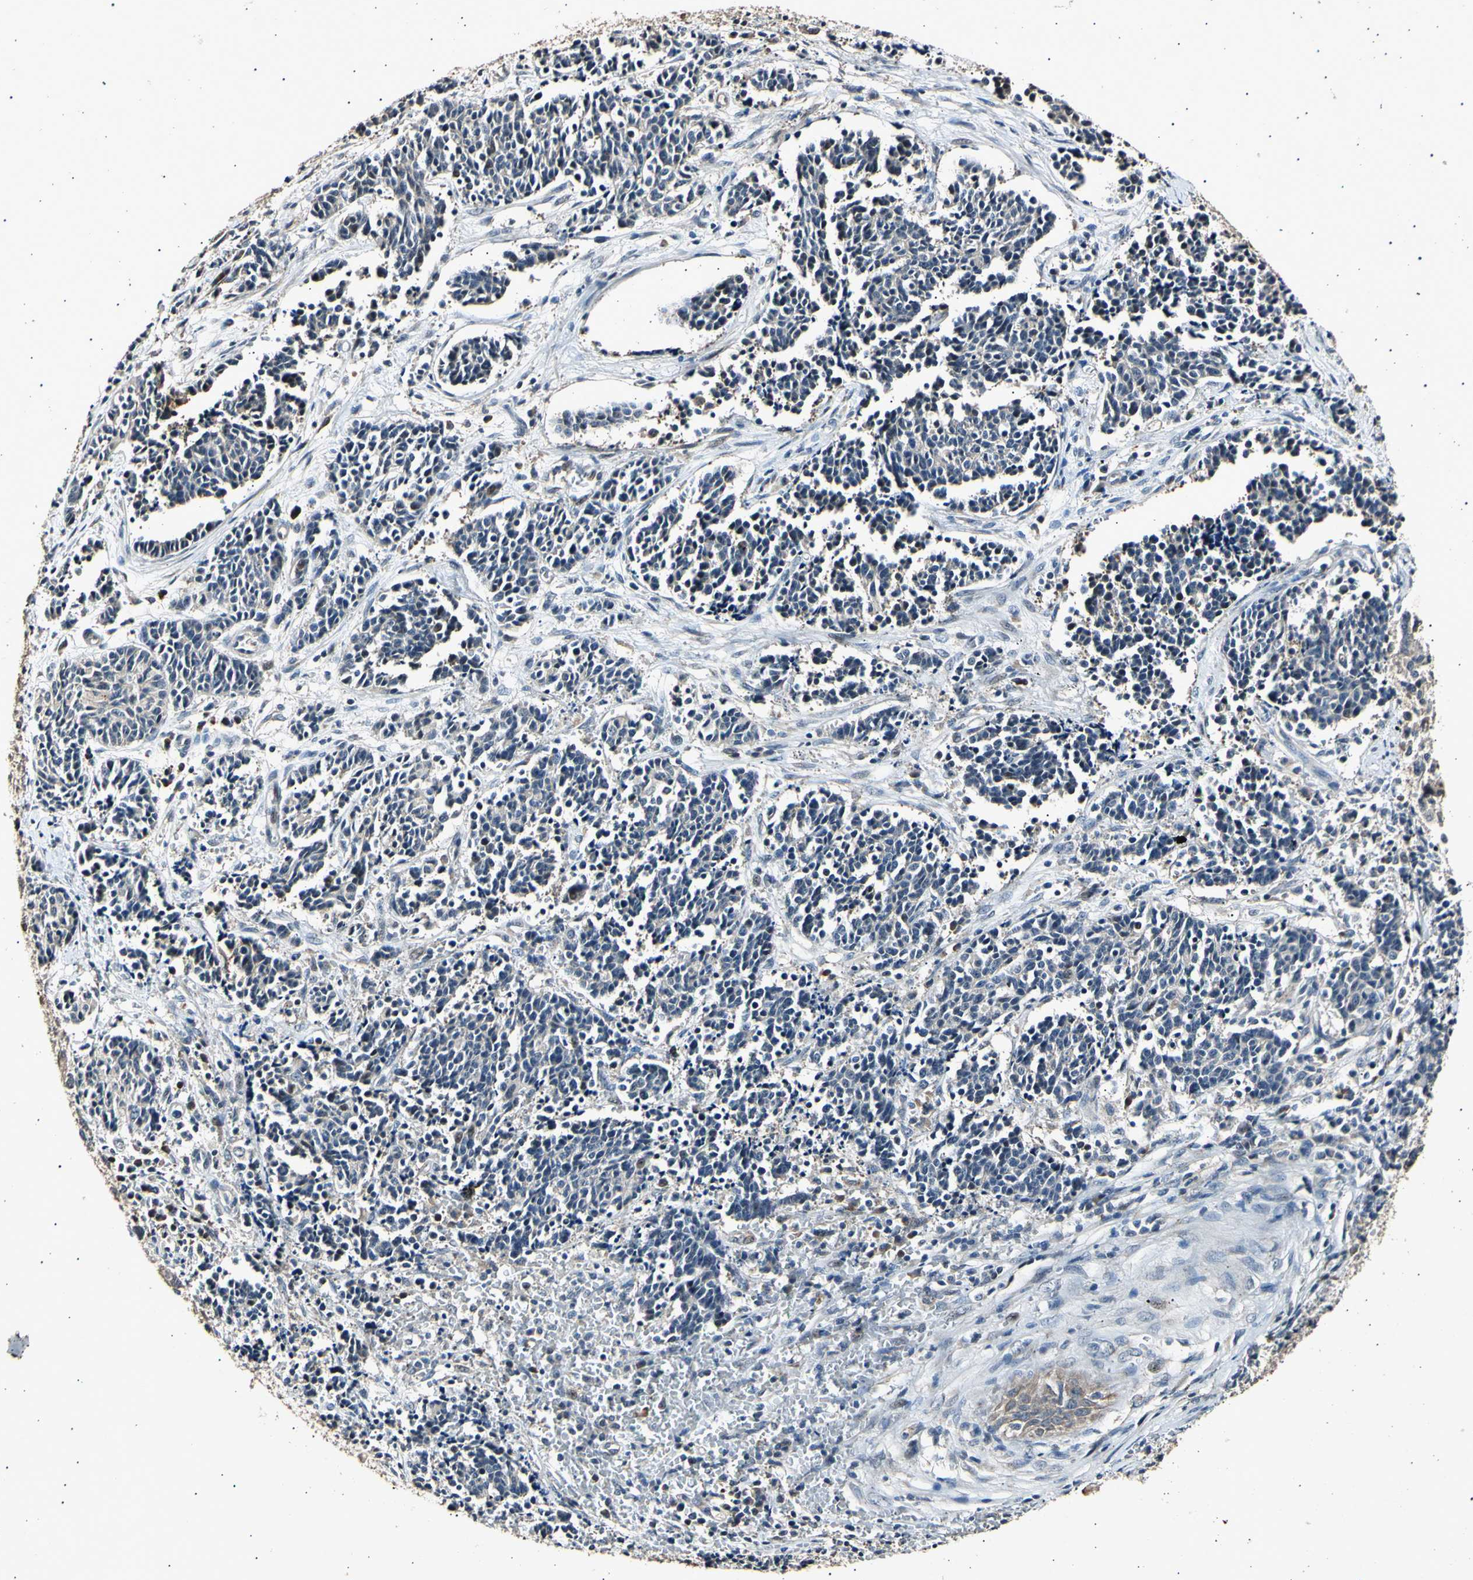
{"staining": {"intensity": "negative", "quantity": "none", "location": "none"}, "tissue": "cervical cancer", "cell_type": "Tumor cells", "image_type": "cancer", "snomed": [{"axis": "morphology", "description": "Squamous cell carcinoma, NOS"}, {"axis": "topography", "description": "Cervix"}], "caption": "A photomicrograph of human cervical cancer (squamous cell carcinoma) is negative for staining in tumor cells.", "gene": "ADCY3", "patient": {"sex": "female", "age": 35}}